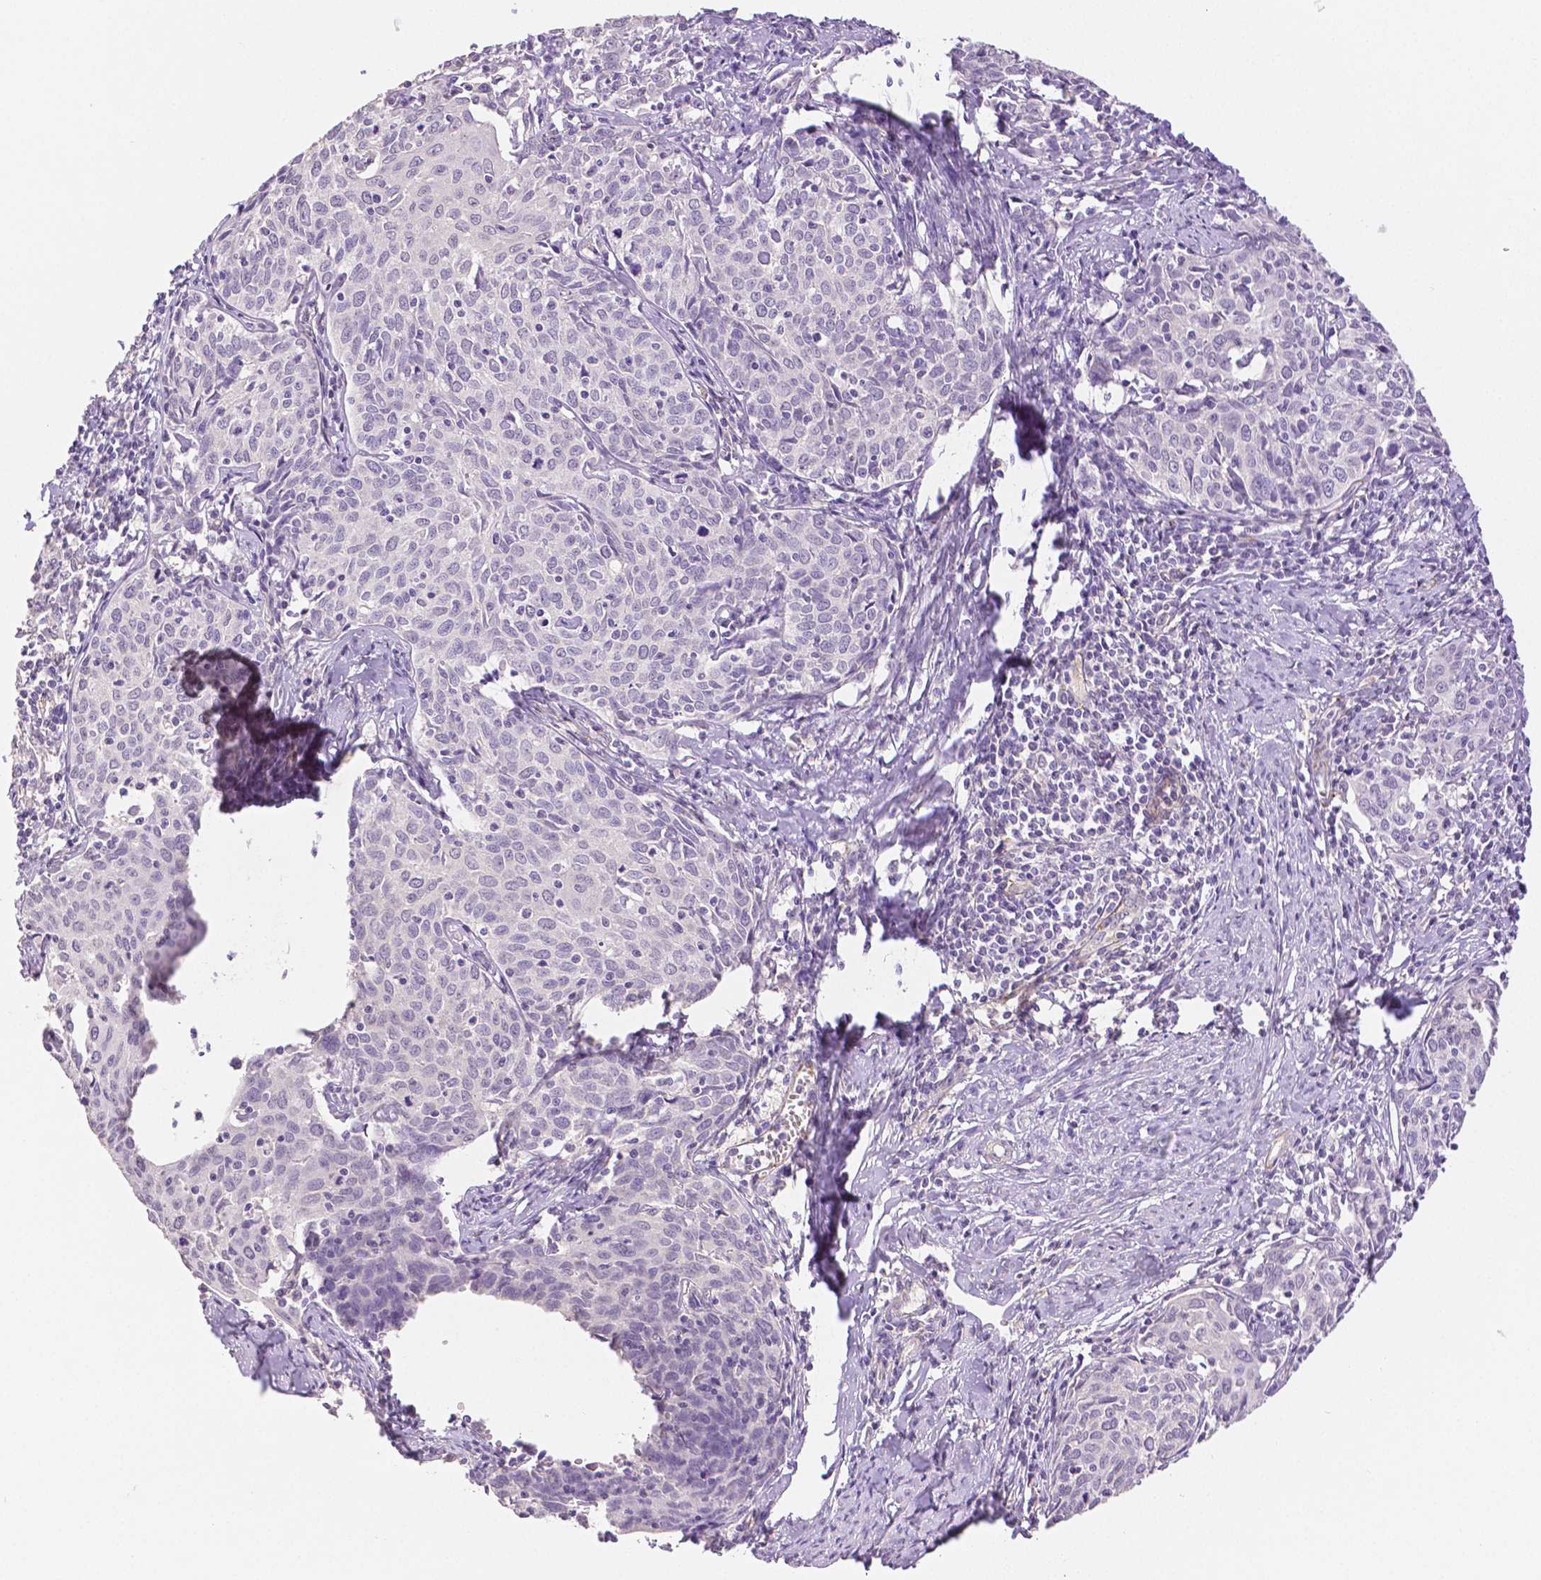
{"staining": {"intensity": "negative", "quantity": "none", "location": "none"}, "tissue": "cervical cancer", "cell_type": "Tumor cells", "image_type": "cancer", "snomed": [{"axis": "morphology", "description": "Squamous cell carcinoma, NOS"}, {"axis": "topography", "description": "Cervix"}], "caption": "This is an immunohistochemistry histopathology image of cervical squamous cell carcinoma. There is no staining in tumor cells.", "gene": "THY1", "patient": {"sex": "female", "age": 62}}